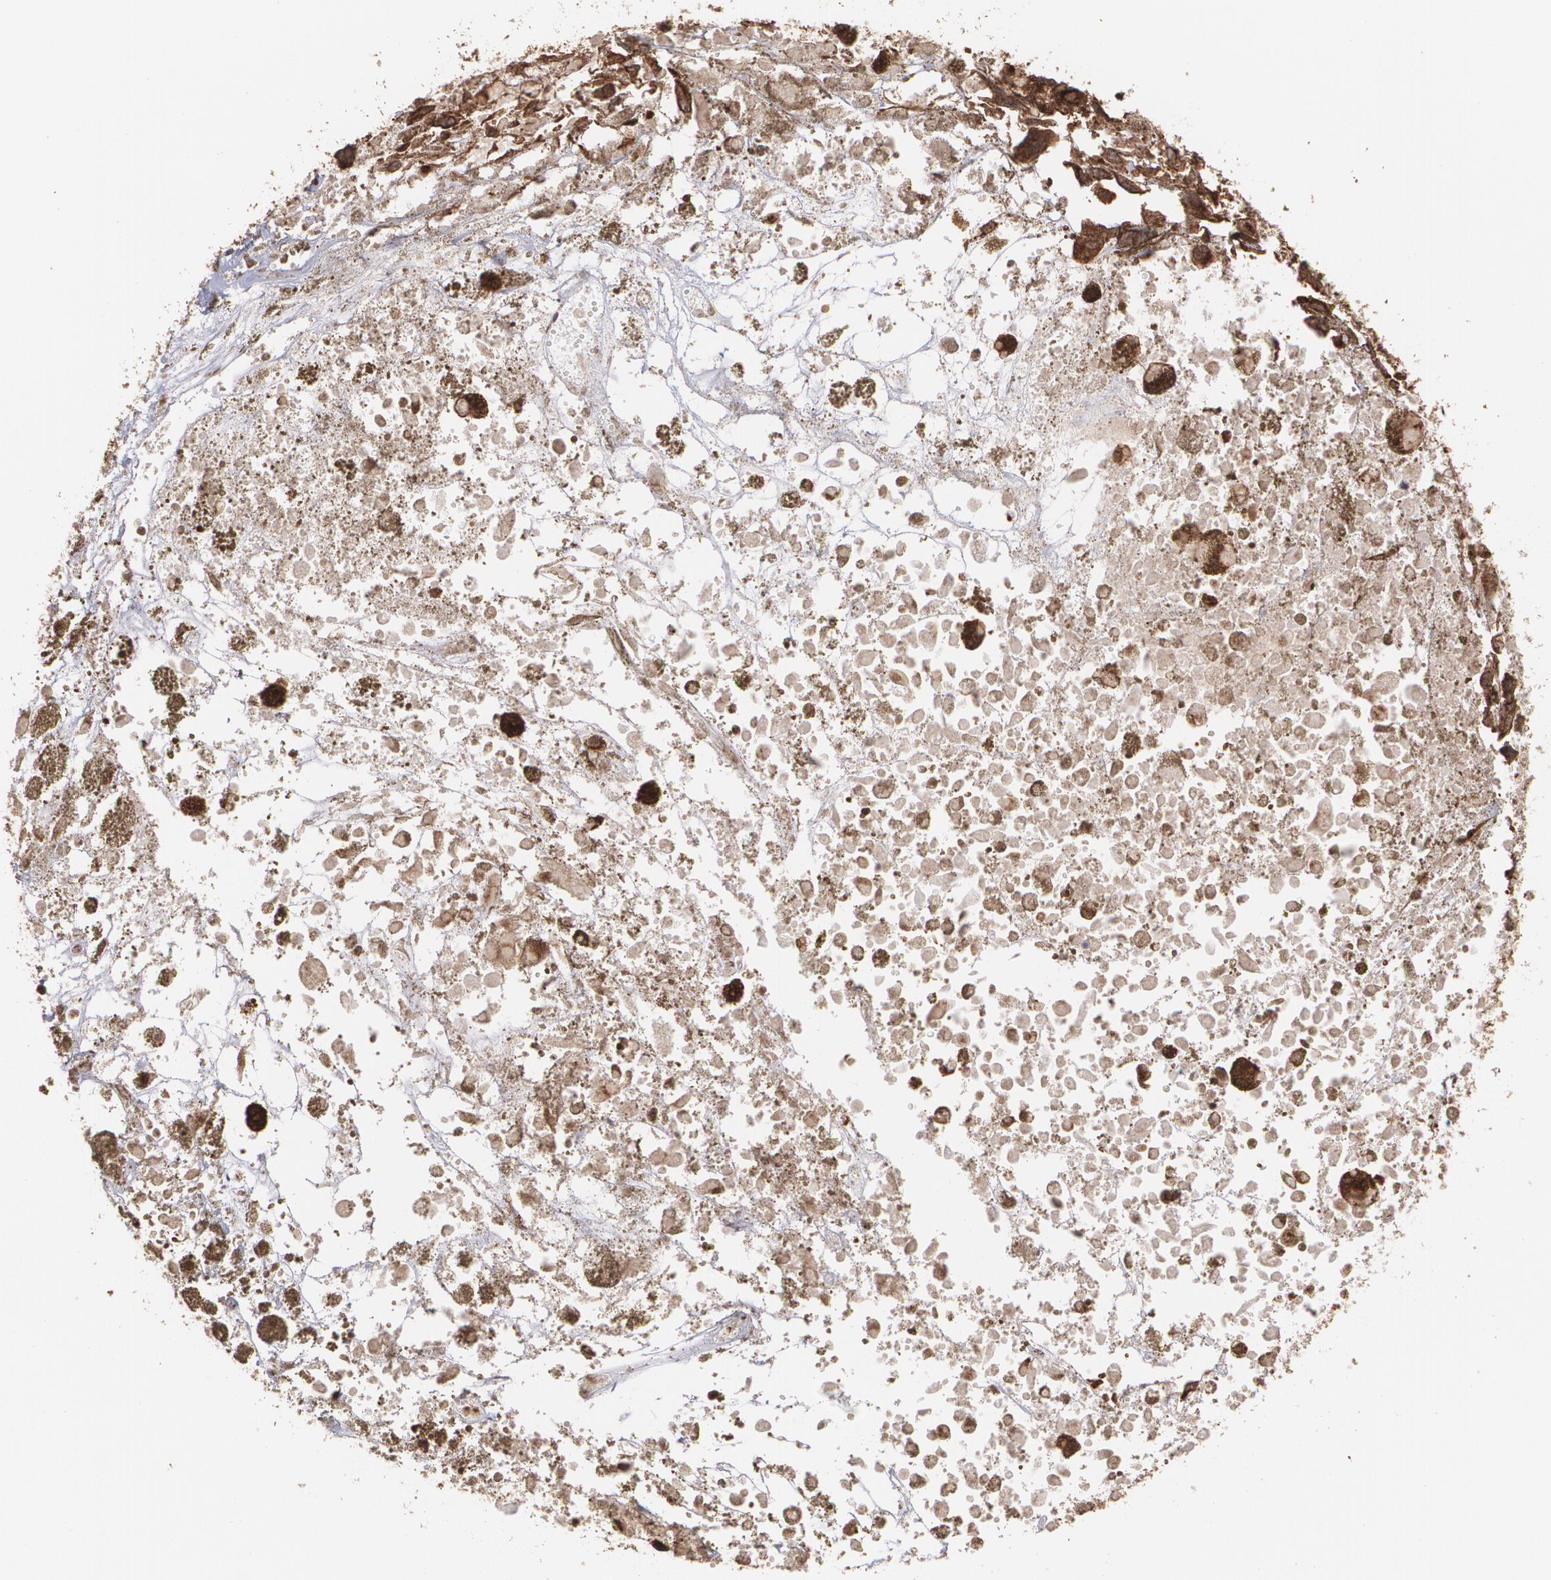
{"staining": {"intensity": "moderate", "quantity": ">75%", "location": "cytoplasmic/membranous"}, "tissue": "melanoma", "cell_type": "Tumor cells", "image_type": "cancer", "snomed": [{"axis": "morphology", "description": "Malignant melanoma, Metastatic site"}, {"axis": "topography", "description": "Lymph node"}], "caption": "Immunohistochemistry (DAB (3,3'-diaminobenzidine)) staining of human malignant melanoma (metastatic site) reveals moderate cytoplasmic/membranous protein staining in about >75% of tumor cells.", "gene": "TRIP11", "patient": {"sex": "male", "age": 59}}